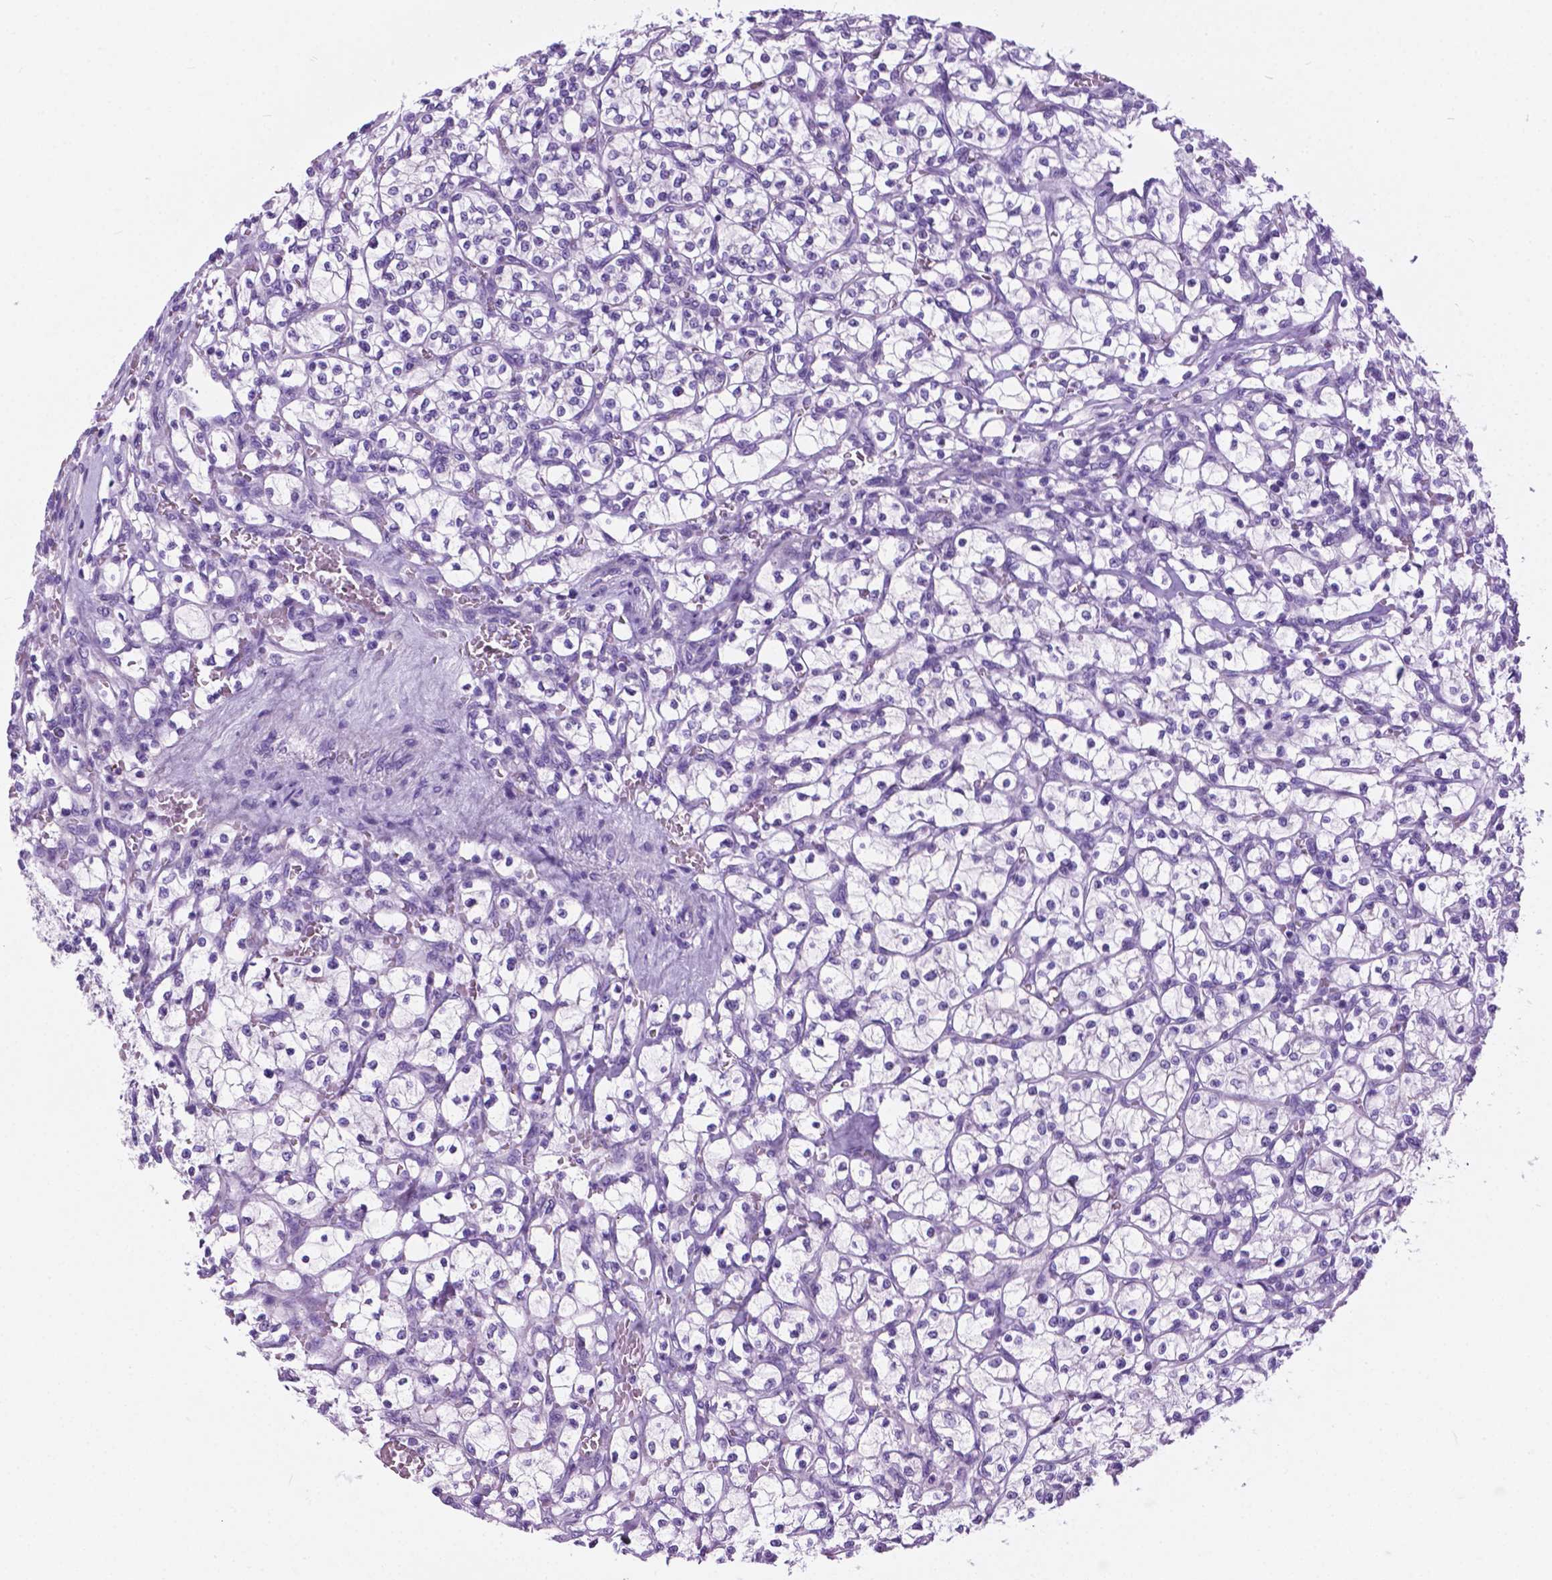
{"staining": {"intensity": "negative", "quantity": "none", "location": "none"}, "tissue": "renal cancer", "cell_type": "Tumor cells", "image_type": "cancer", "snomed": [{"axis": "morphology", "description": "Adenocarcinoma, NOS"}, {"axis": "topography", "description": "Kidney"}], "caption": "DAB (3,3'-diaminobenzidine) immunohistochemical staining of renal adenocarcinoma displays no significant expression in tumor cells. (Stains: DAB (3,3'-diaminobenzidine) immunohistochemistry (IHC) with hematoxylin counter stain, Microscopy: brightfield microscopy at high magnification).", "gene": "ARMS2", "patient": {"sex": "female", "age": 64}}